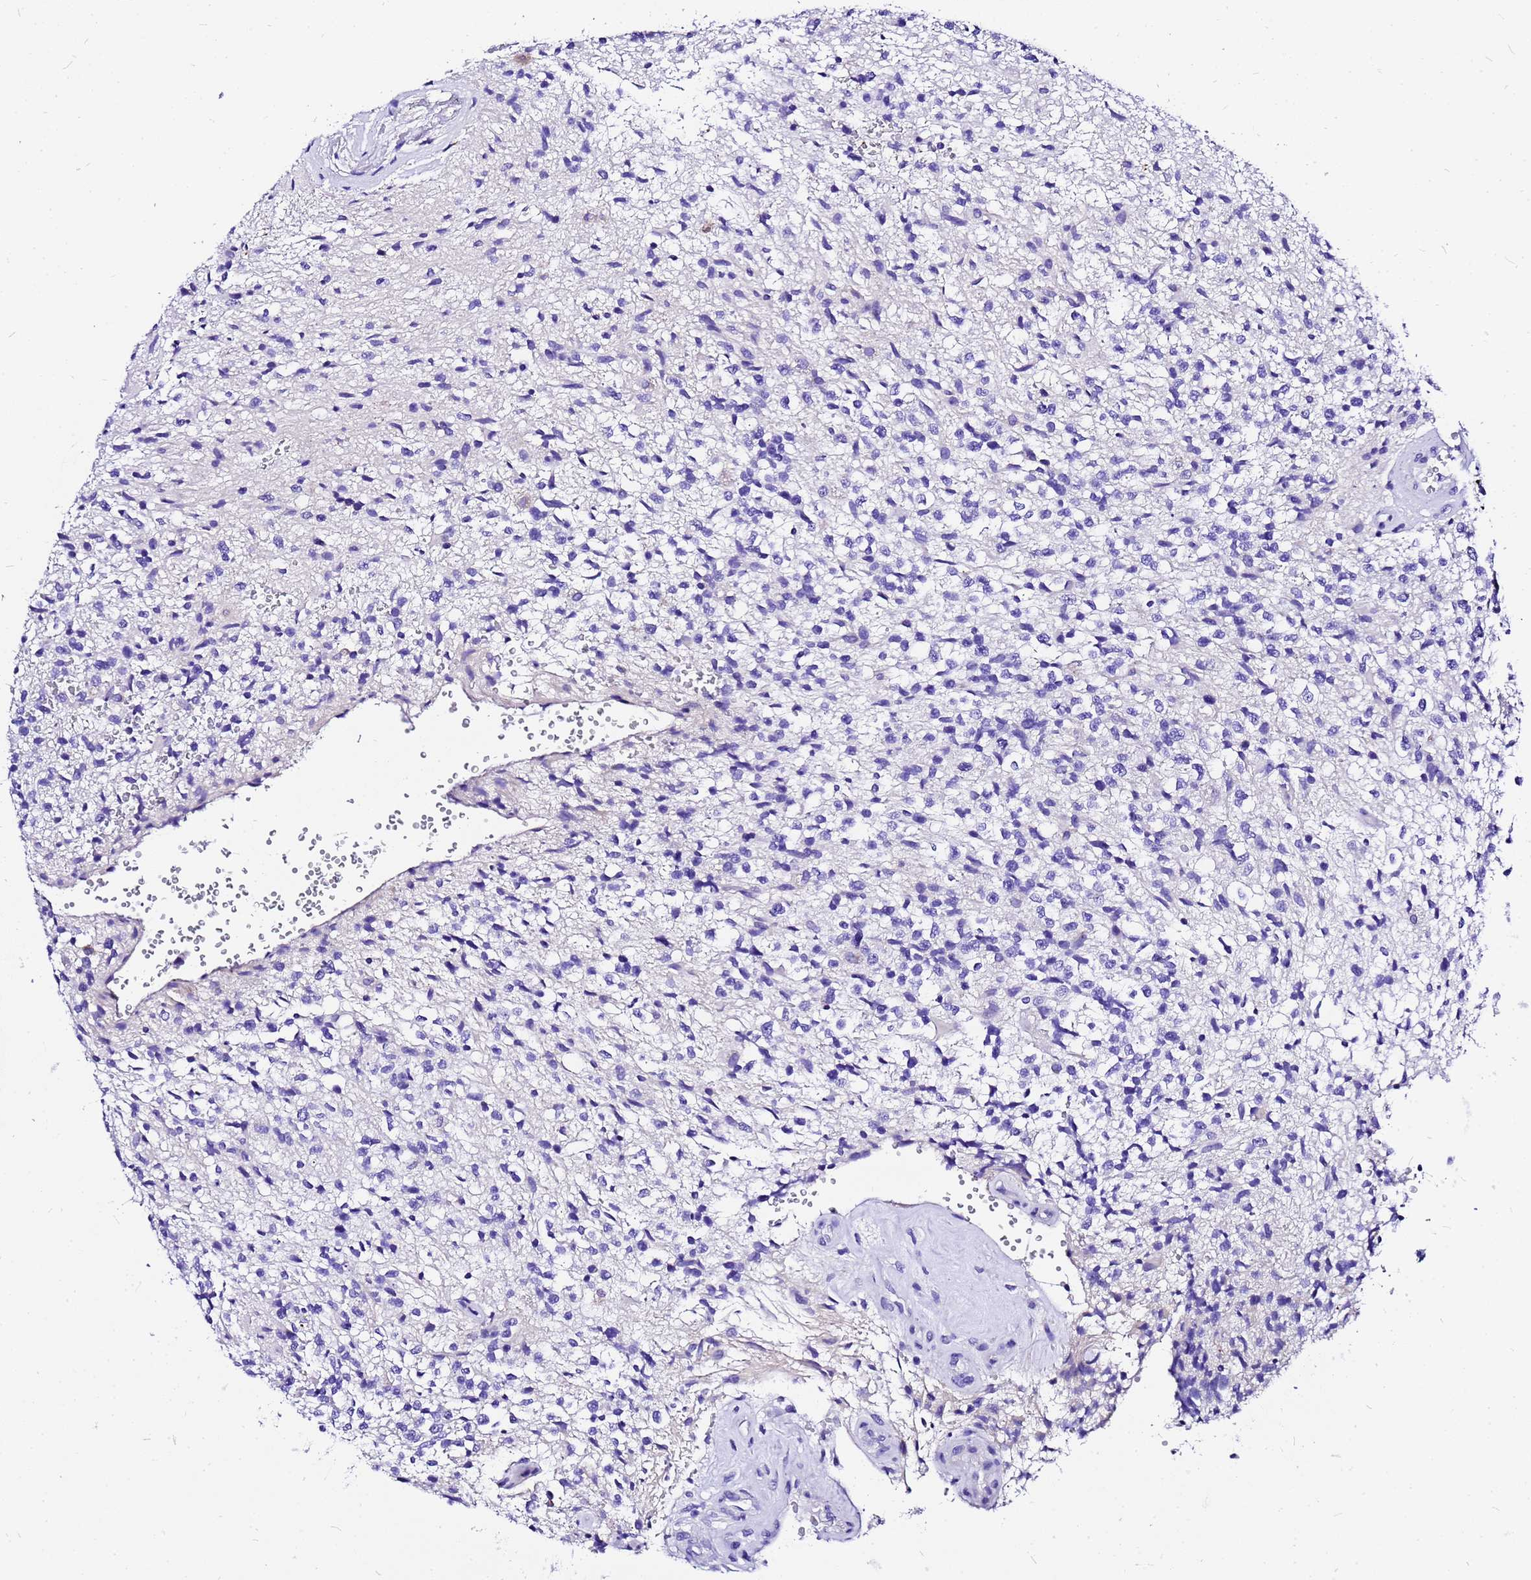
{"staining": {"intensity": "negative", "quantity": "none", "location": "none"}, "tissue": "glioma", "cell_type": "Tumor cells", "image_type": "cancer", "snomed": [{"axis": "morphology", "description": "Glioma, malignant, High grade"}, {"axis": "topography", "description": "Brain"}], "caption": "Immunohistochemistry photomicrograph of neoplastic tissue: glioma stained with DAB displays no significant protein expression in tumor cells. The staining was performed using DAB to visualize the protein expression in brown, while the nuclei were stained in blue with hematoxylin (Magnification: 20x).", "gene": "HERC4", "patient": {"sex": "male", "age": 56}}